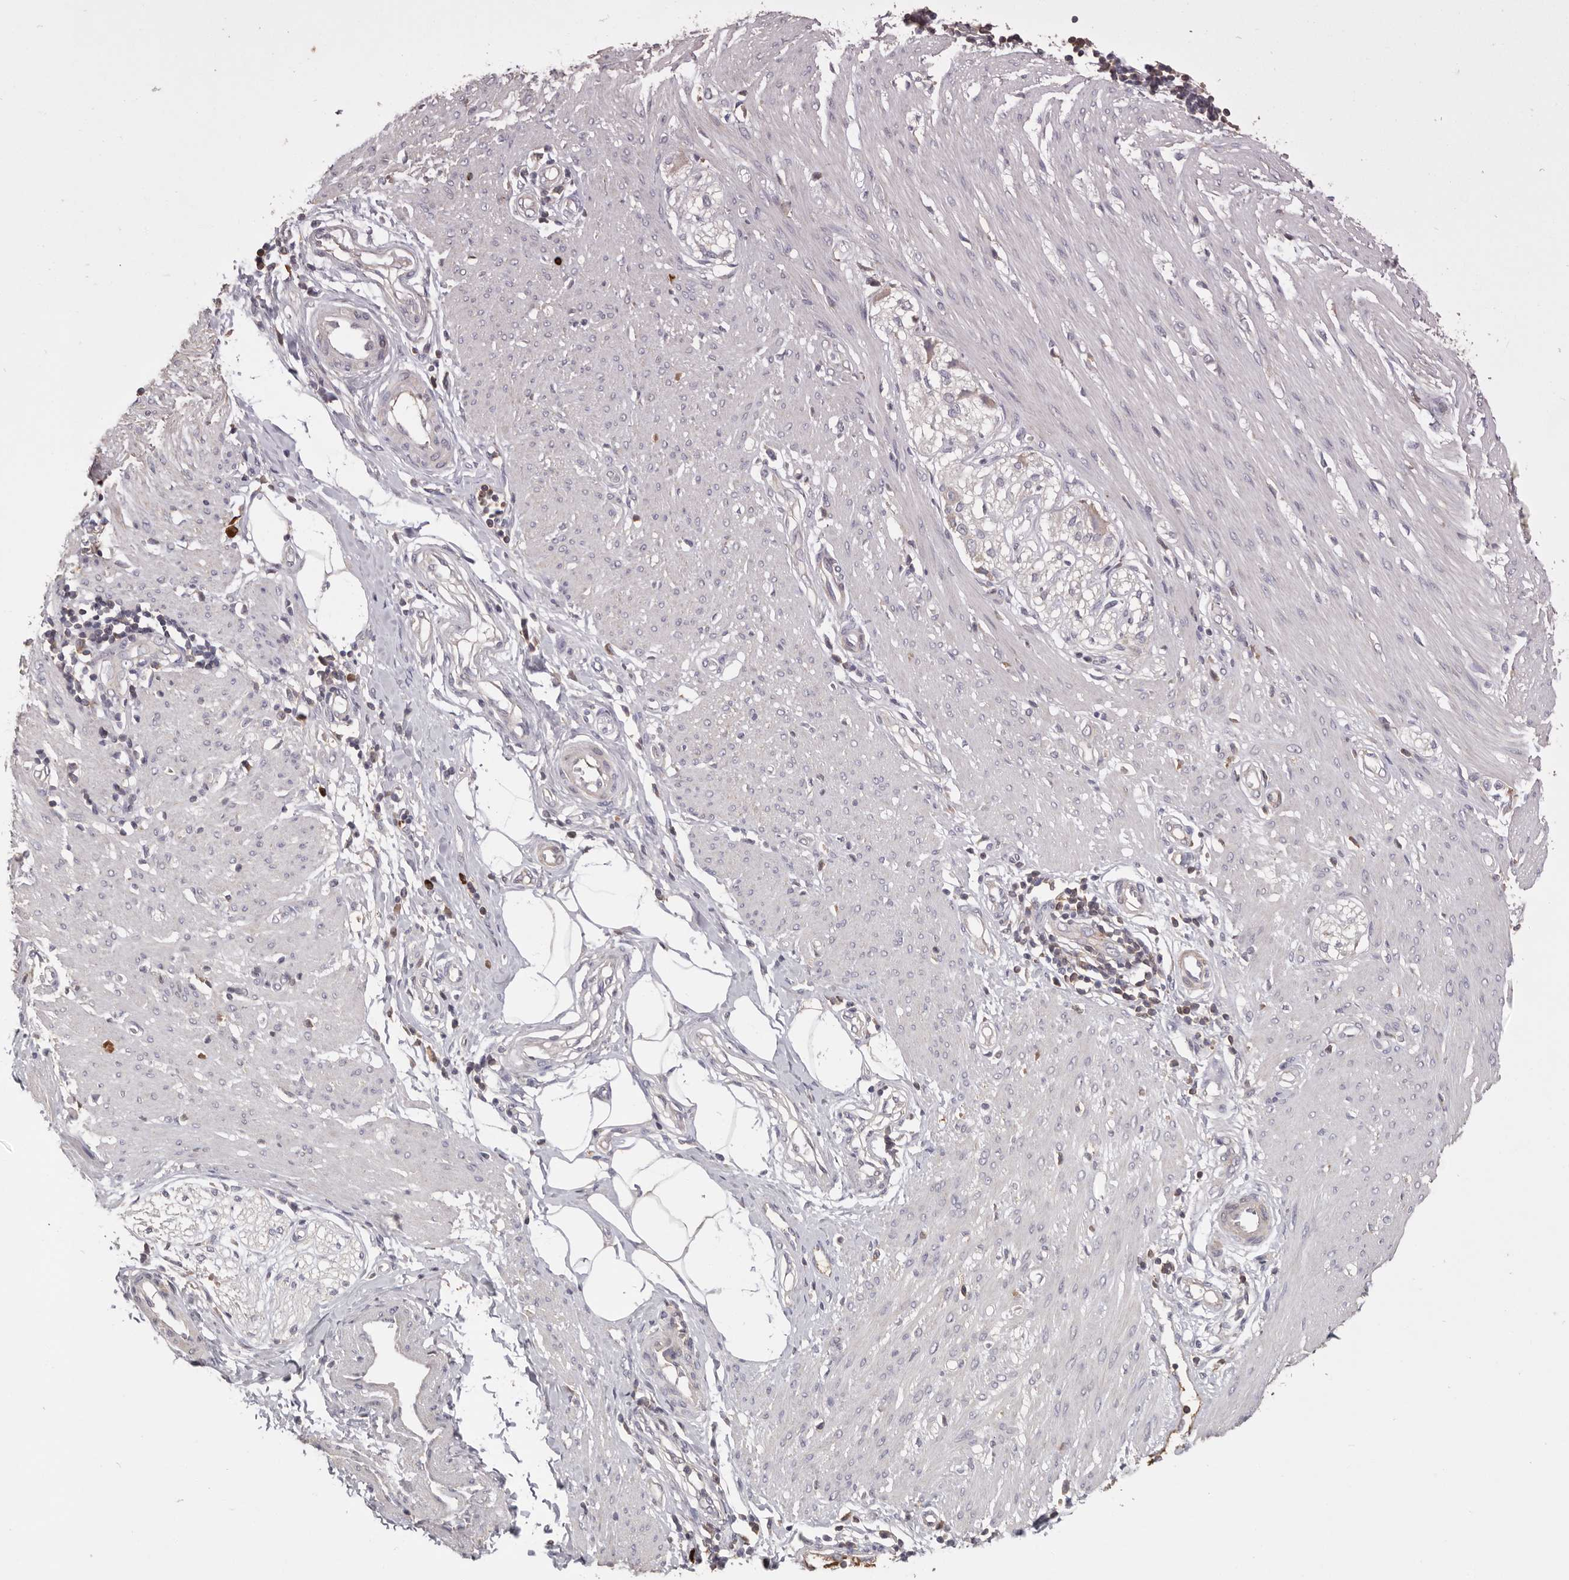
{"staining": {"intensity": "negative", "quantity": "none", "location": "none"}, "tissue": "smooth muscle", "cell_type": "Smooth muscle cells", "image_type": "normal", "snomed": [{"axis": "morphology", "description": "Normal tissue, NOS"}, {"axis": "morphology", "description": "Adenocarcinoma, NOS"}, {"axis": "topography", "description": "Colon"}, {"axis": "topography", "description": "Peripheral nerve tissue"}], "caption": "The histopathology image displays no significant expression in smooth muscle cells of smooth muscle.", "gene": "HCAR2", "patient": {"sex": "male", "age": 14}}